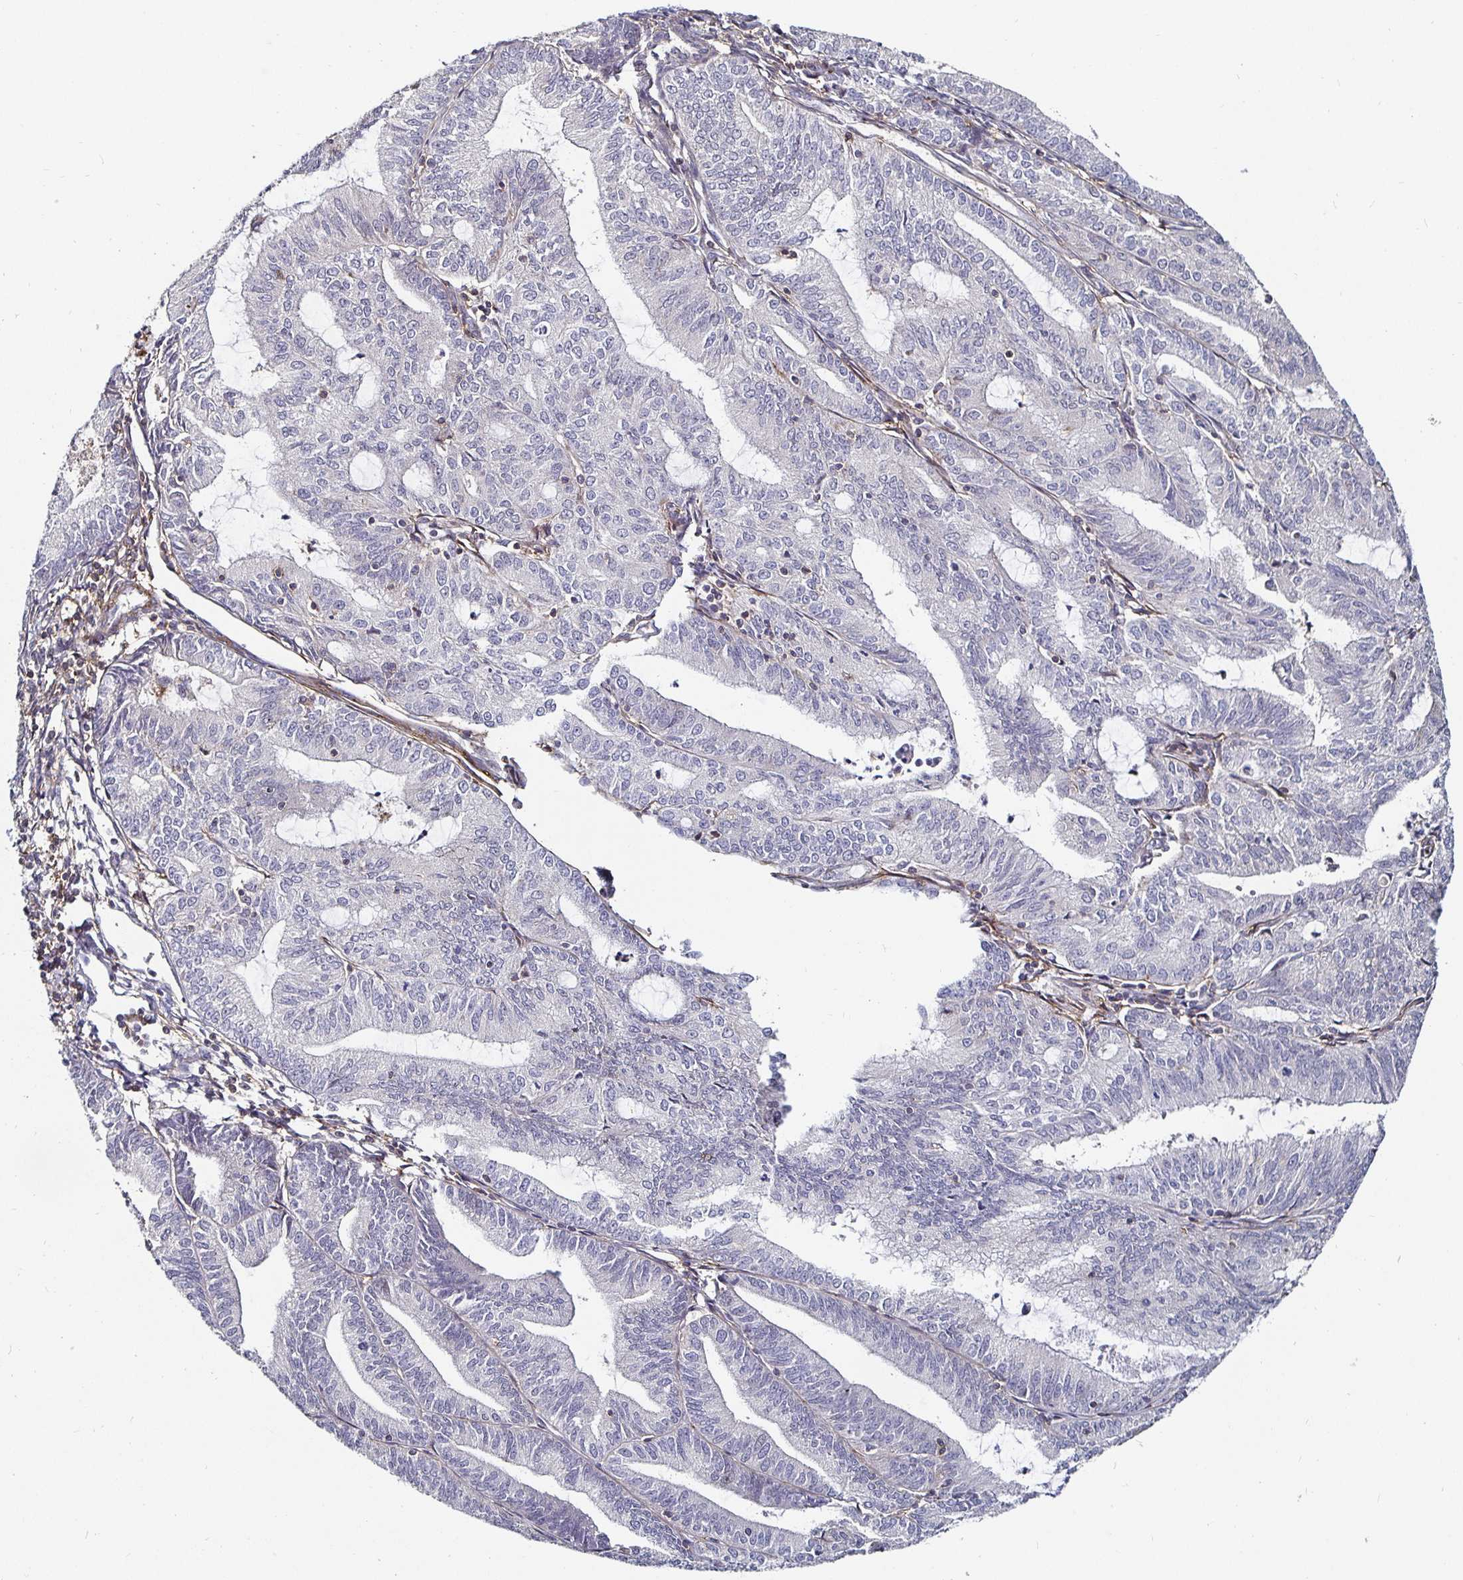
{"staining": {"intensity": "negative", "quantity": "none", "location": "none"}, "tissue": "endometrial cancer", "cell_type": "Tumor cells", "image_type": "cancer", "snomed": [{"axis": "morphology", "description": "Adenocarcinoma, NOS"}, {"axis": "topography", "description": "Endometrium"}], "caption": "An immunohistochemistry (IHC) photomicrograph of adenocarcinoma (endometrial) is shown. There is no staining in tumor cells of adenocarcinoma (endometrial).", "gene": "GJA4", "patient": {"sex": "female", "age": 70}}